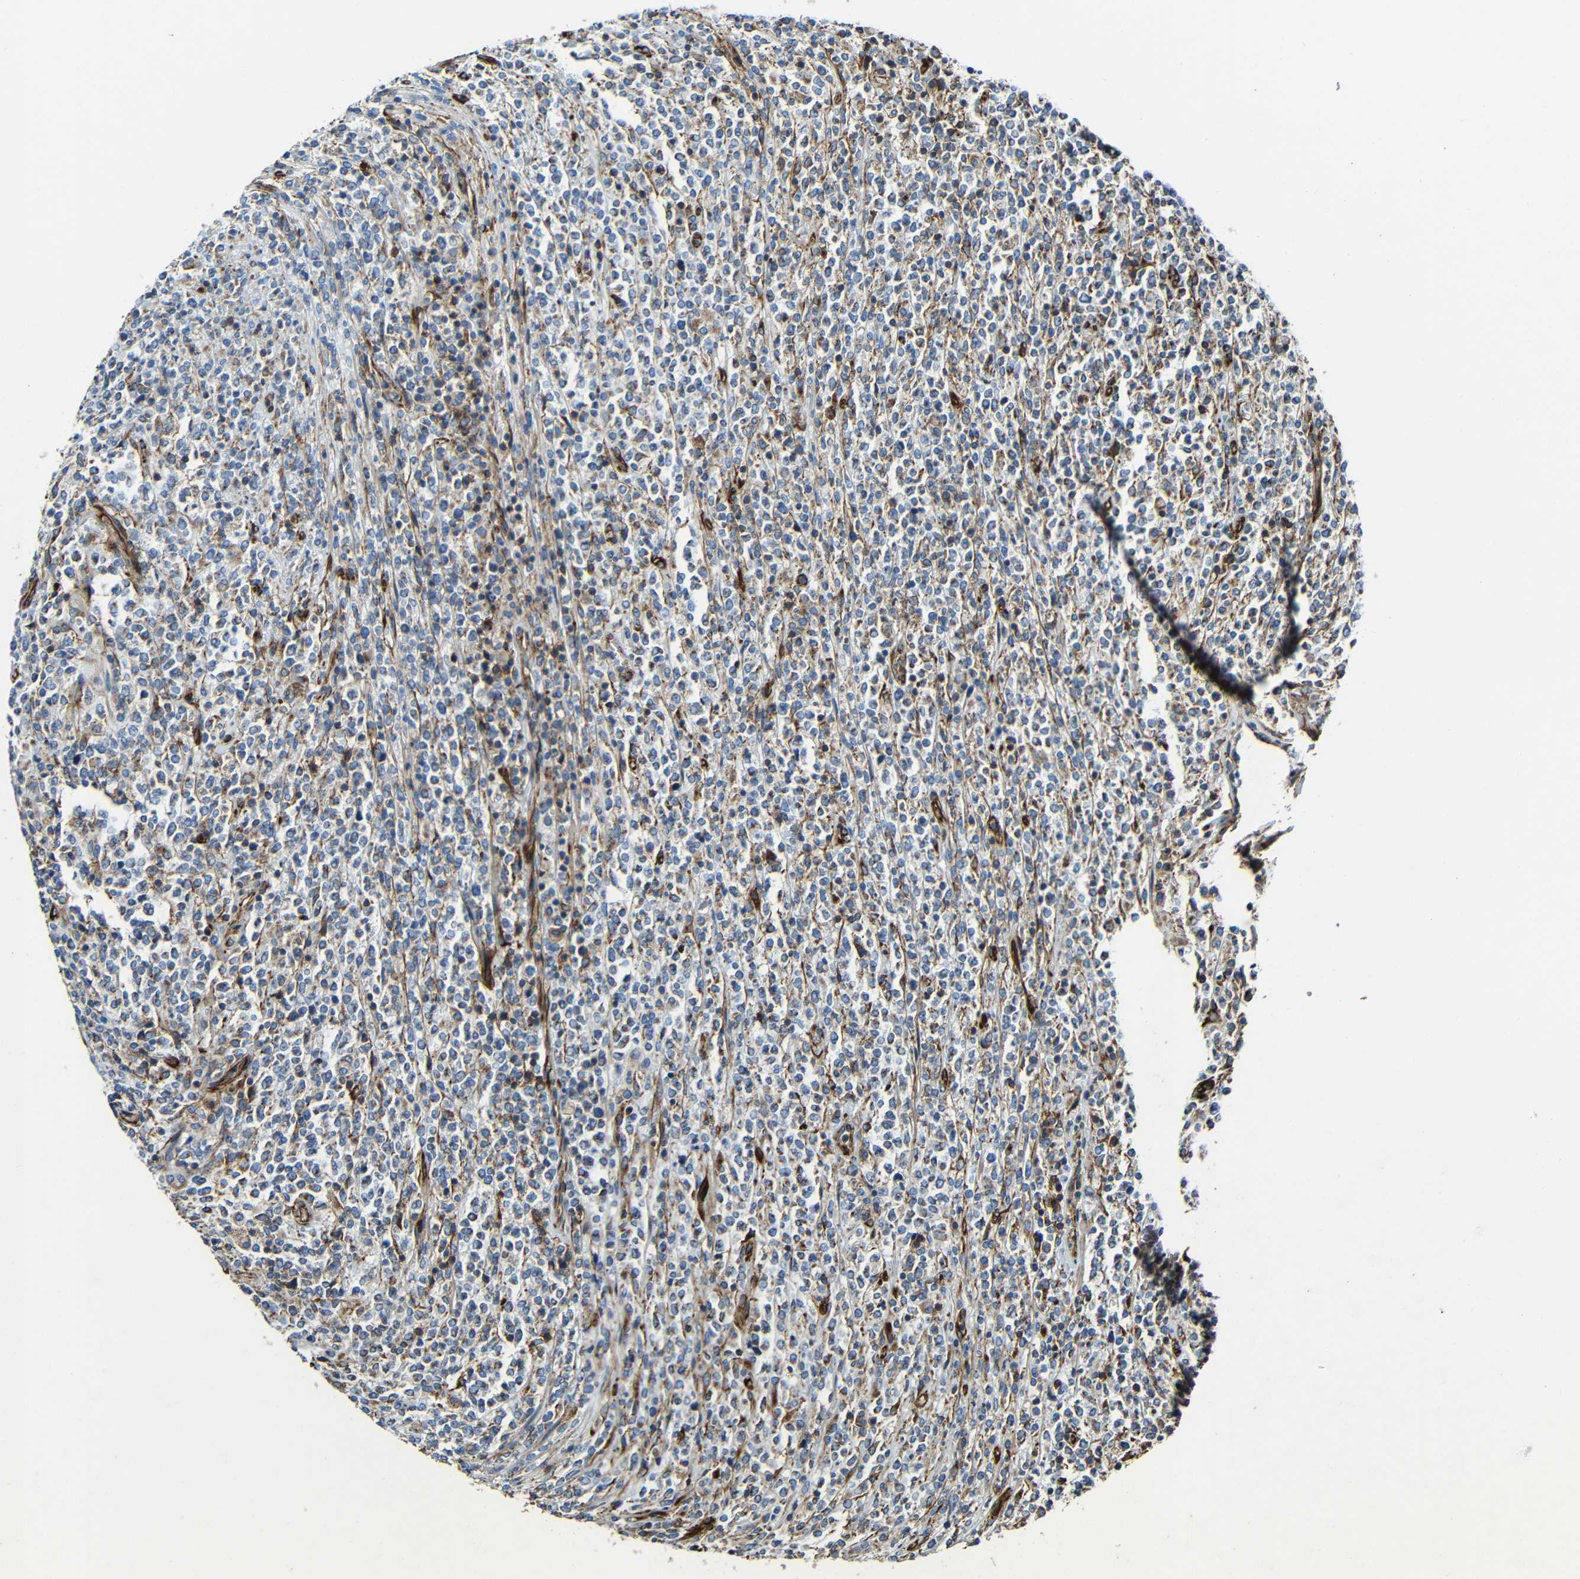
{"staining": {"intensity": "moderate", "quantity": "<25%", "location": "cytoplasmic/membranous"}, "tissue": "lymphoma", "cell_type": "Tumor cells", "image_type": "cancer", "snomed": [{"axis": "morphology", "description": "Malignant lymphoma, non-Hodgkin's type, High grade"}, {"axis": "topography", "description": "Soft tissue"}], "caption": "DAB immunohistochemical staining of human lymphoma demonstrates moderate cytoplasmic/membranous protein staining in about <25% of tumor cells. (Stains: DAB (3,3'-diaminobenzidine) in brown, nuclei in blue, Microscopy: brightfield microscopy at high magnification).", "gene": "IGSF10", "patient": {"sex": "male", "age": 18}}